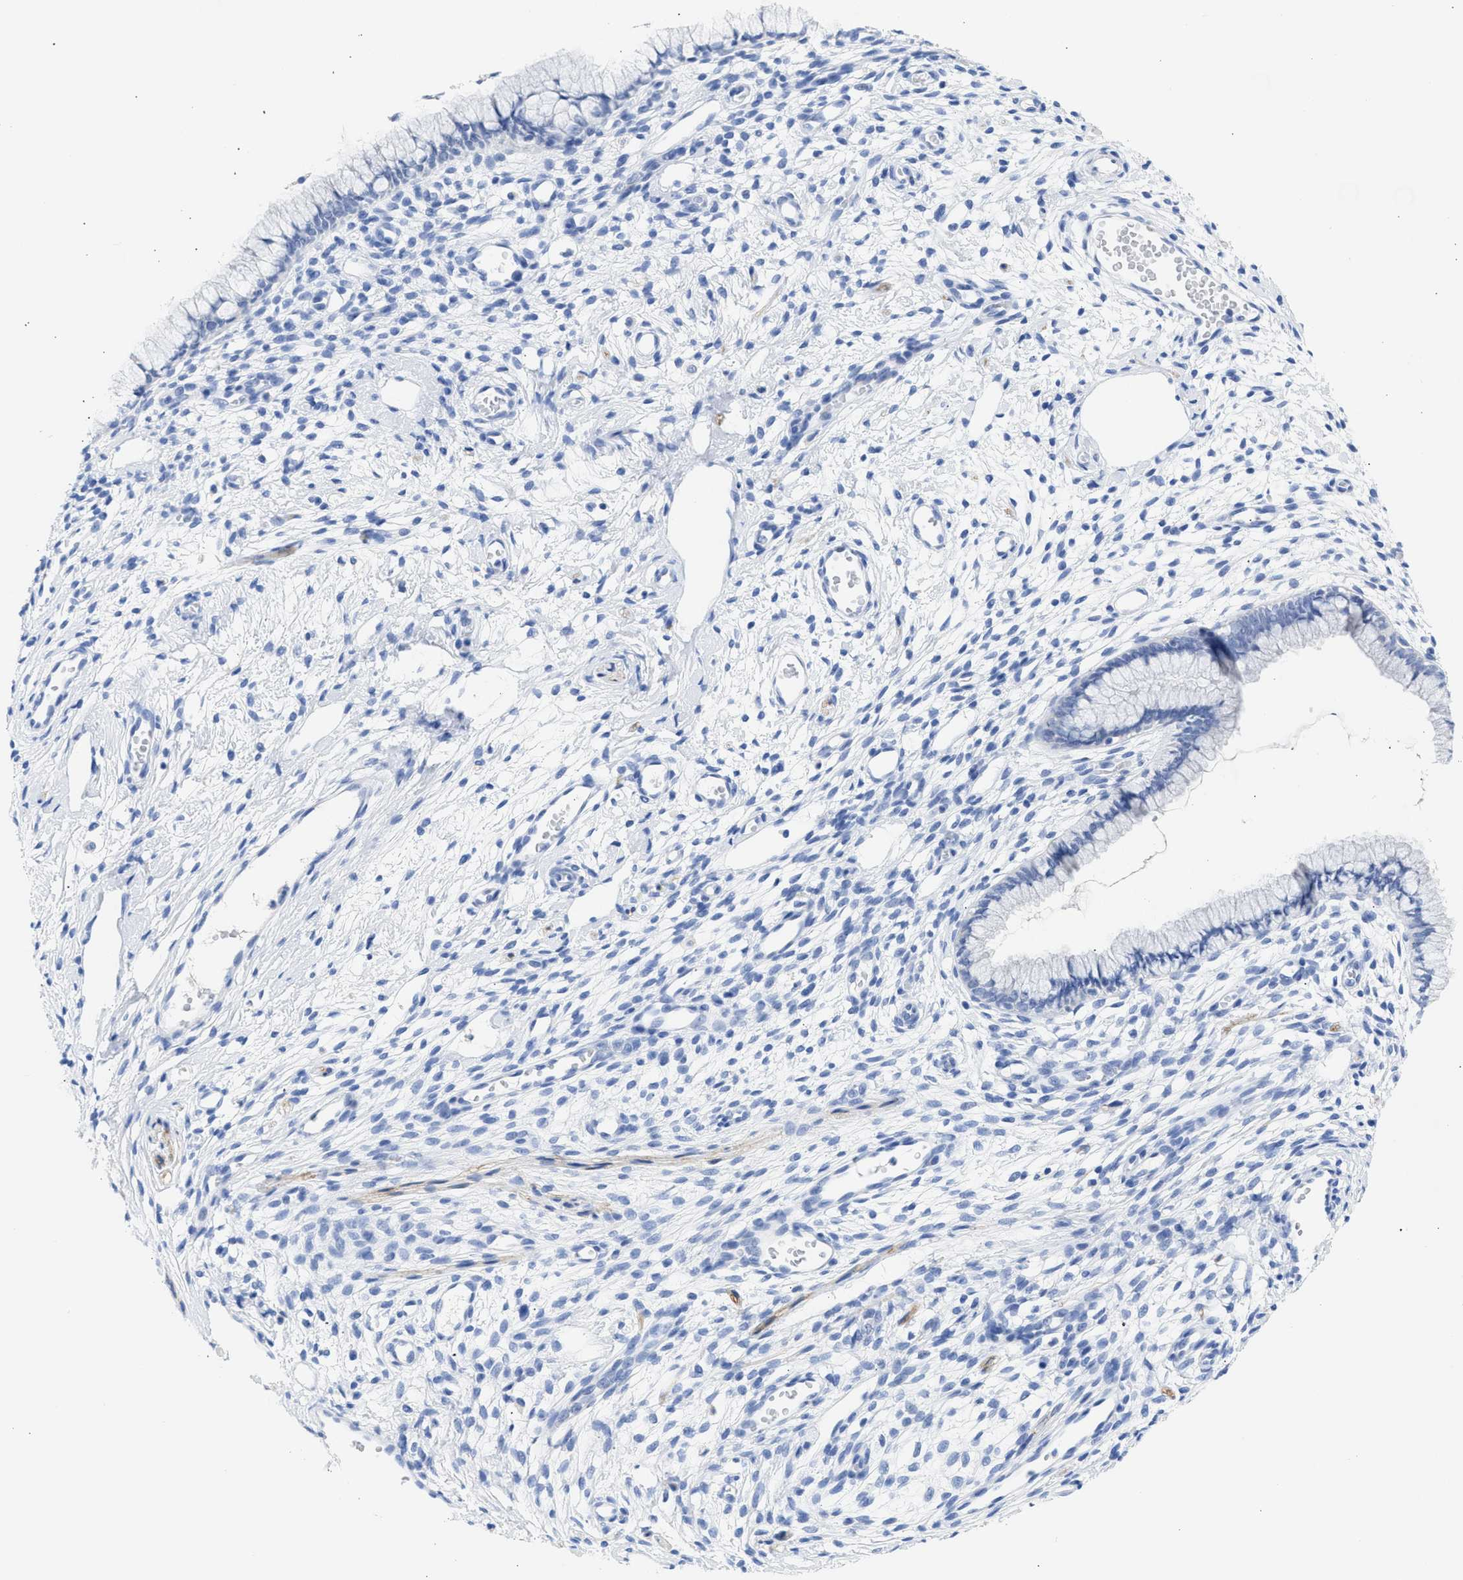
{"staining": {"intensity": "negative", "quantity": "none", "location": "none"}, "tissue": "cervix", "cell_type": "Glandular cells", "image_type": "normal", "snomed": [{"axis": "morphology", "description": "Normal tissue, NOS"}, {"axis": "topography", "description": "Cervix"}], "caption": "This image is of normal cervix stained with immunohistochemistry (IHC) to label a protein in brown with the nuclei are counter-stained blue. There is no expression in glandular cells. (DAB immunohistochemistry (IHC) with hematoxylin counter stain).", "gene": "NCAM1", "patient": {"sex": "female", "age": 65}}